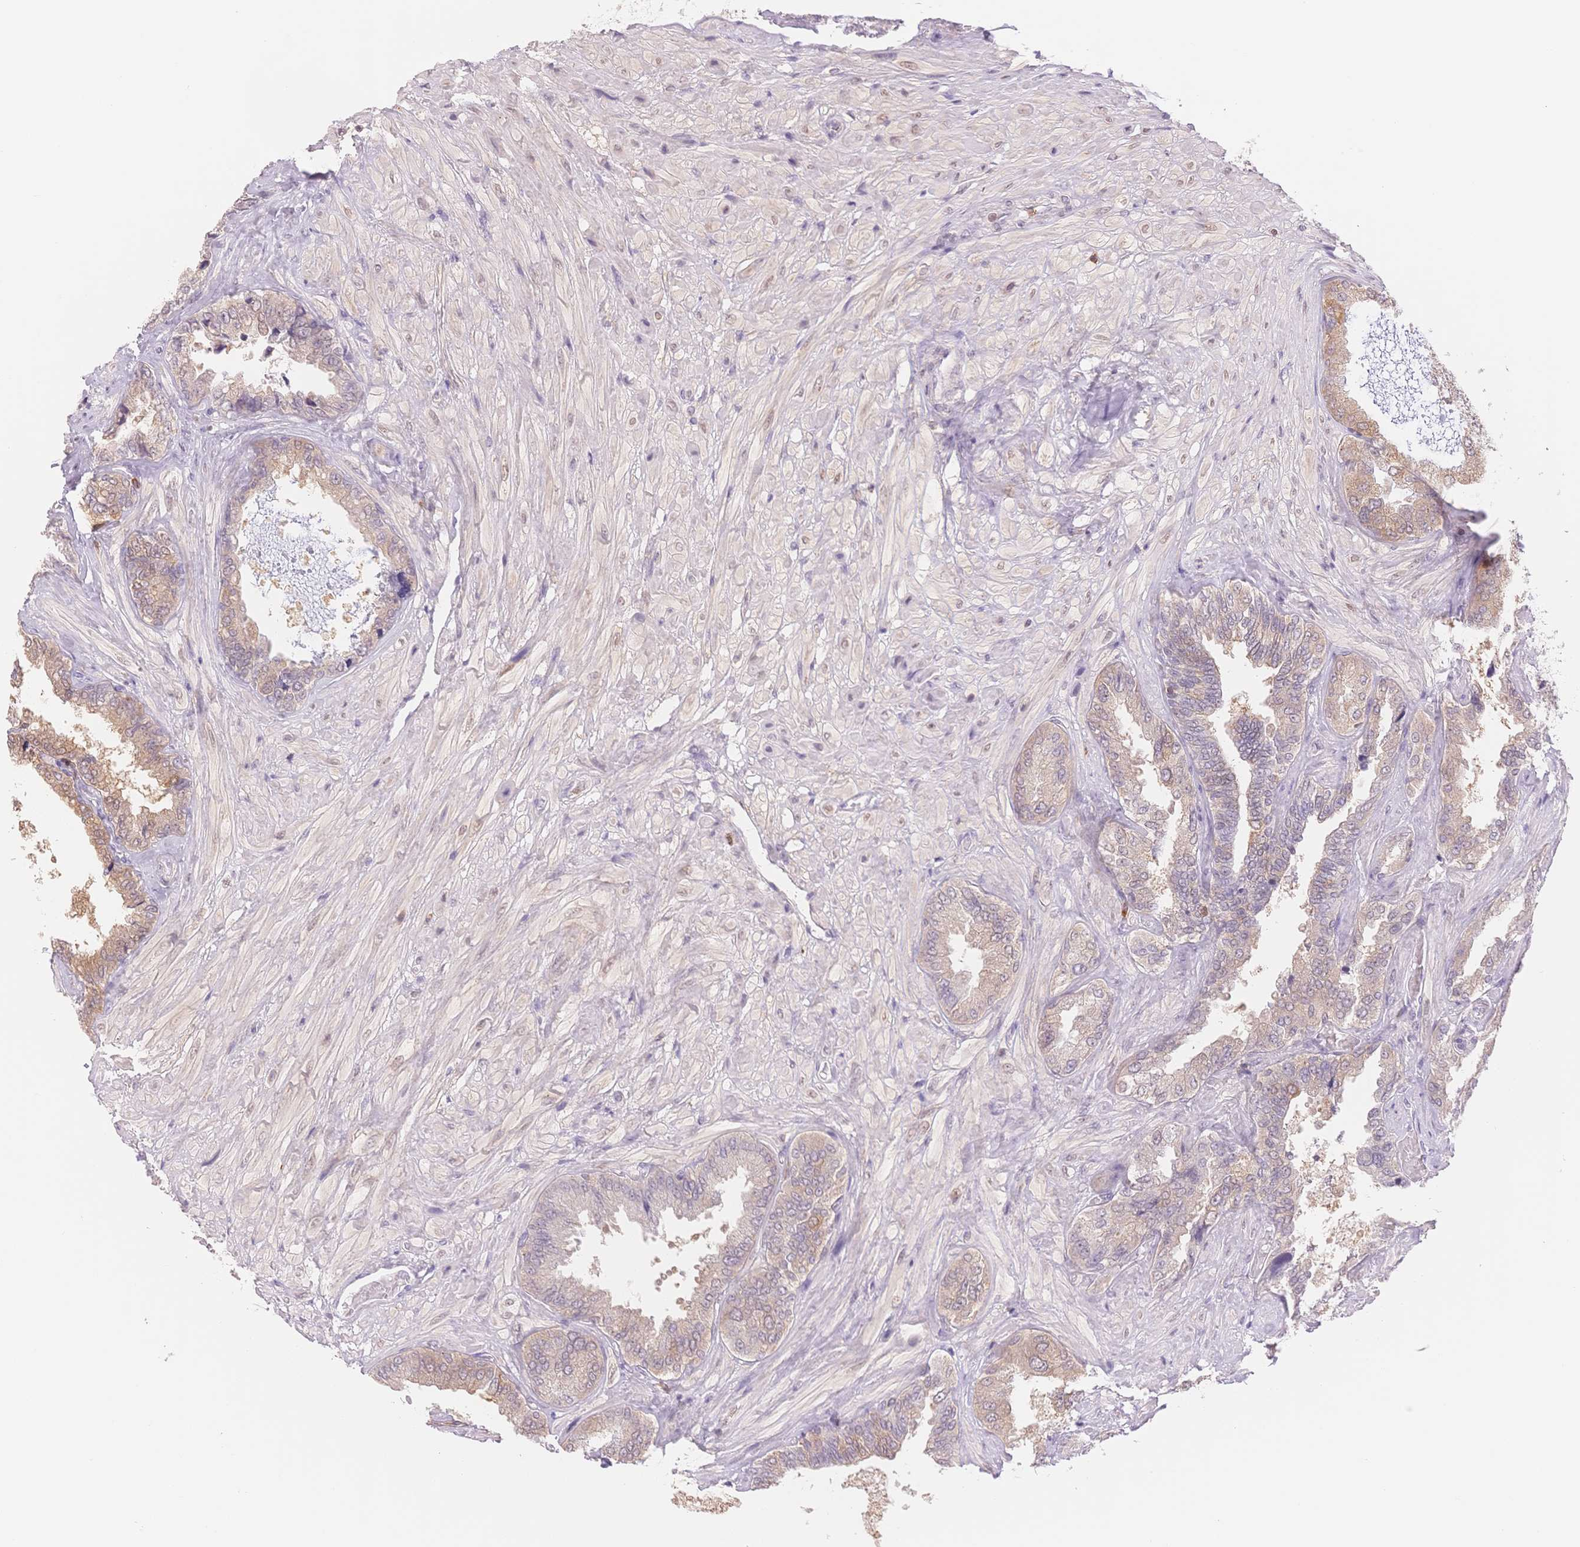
{"staining": {"intensity": "moderate", "quantity": "25%-75%", "location": "cytoplasmic/membranous"}, "tissue": "seminal vesicle", "cell_type": "Glandular cells", "image_type": "normal", "snomed": [{"axis": "morphology", "description": "Normal tissue, NOS"}, {"axis": "topography", "description": "Seminal veicle"}], "caption": "The immunohistochemical stain highlights moderate cytoplasmic/membranous staining in glandular cells of unremarkable seminal vesicle.", "gene": "STK39", "patient": {"sex": "male", "age": 68}}